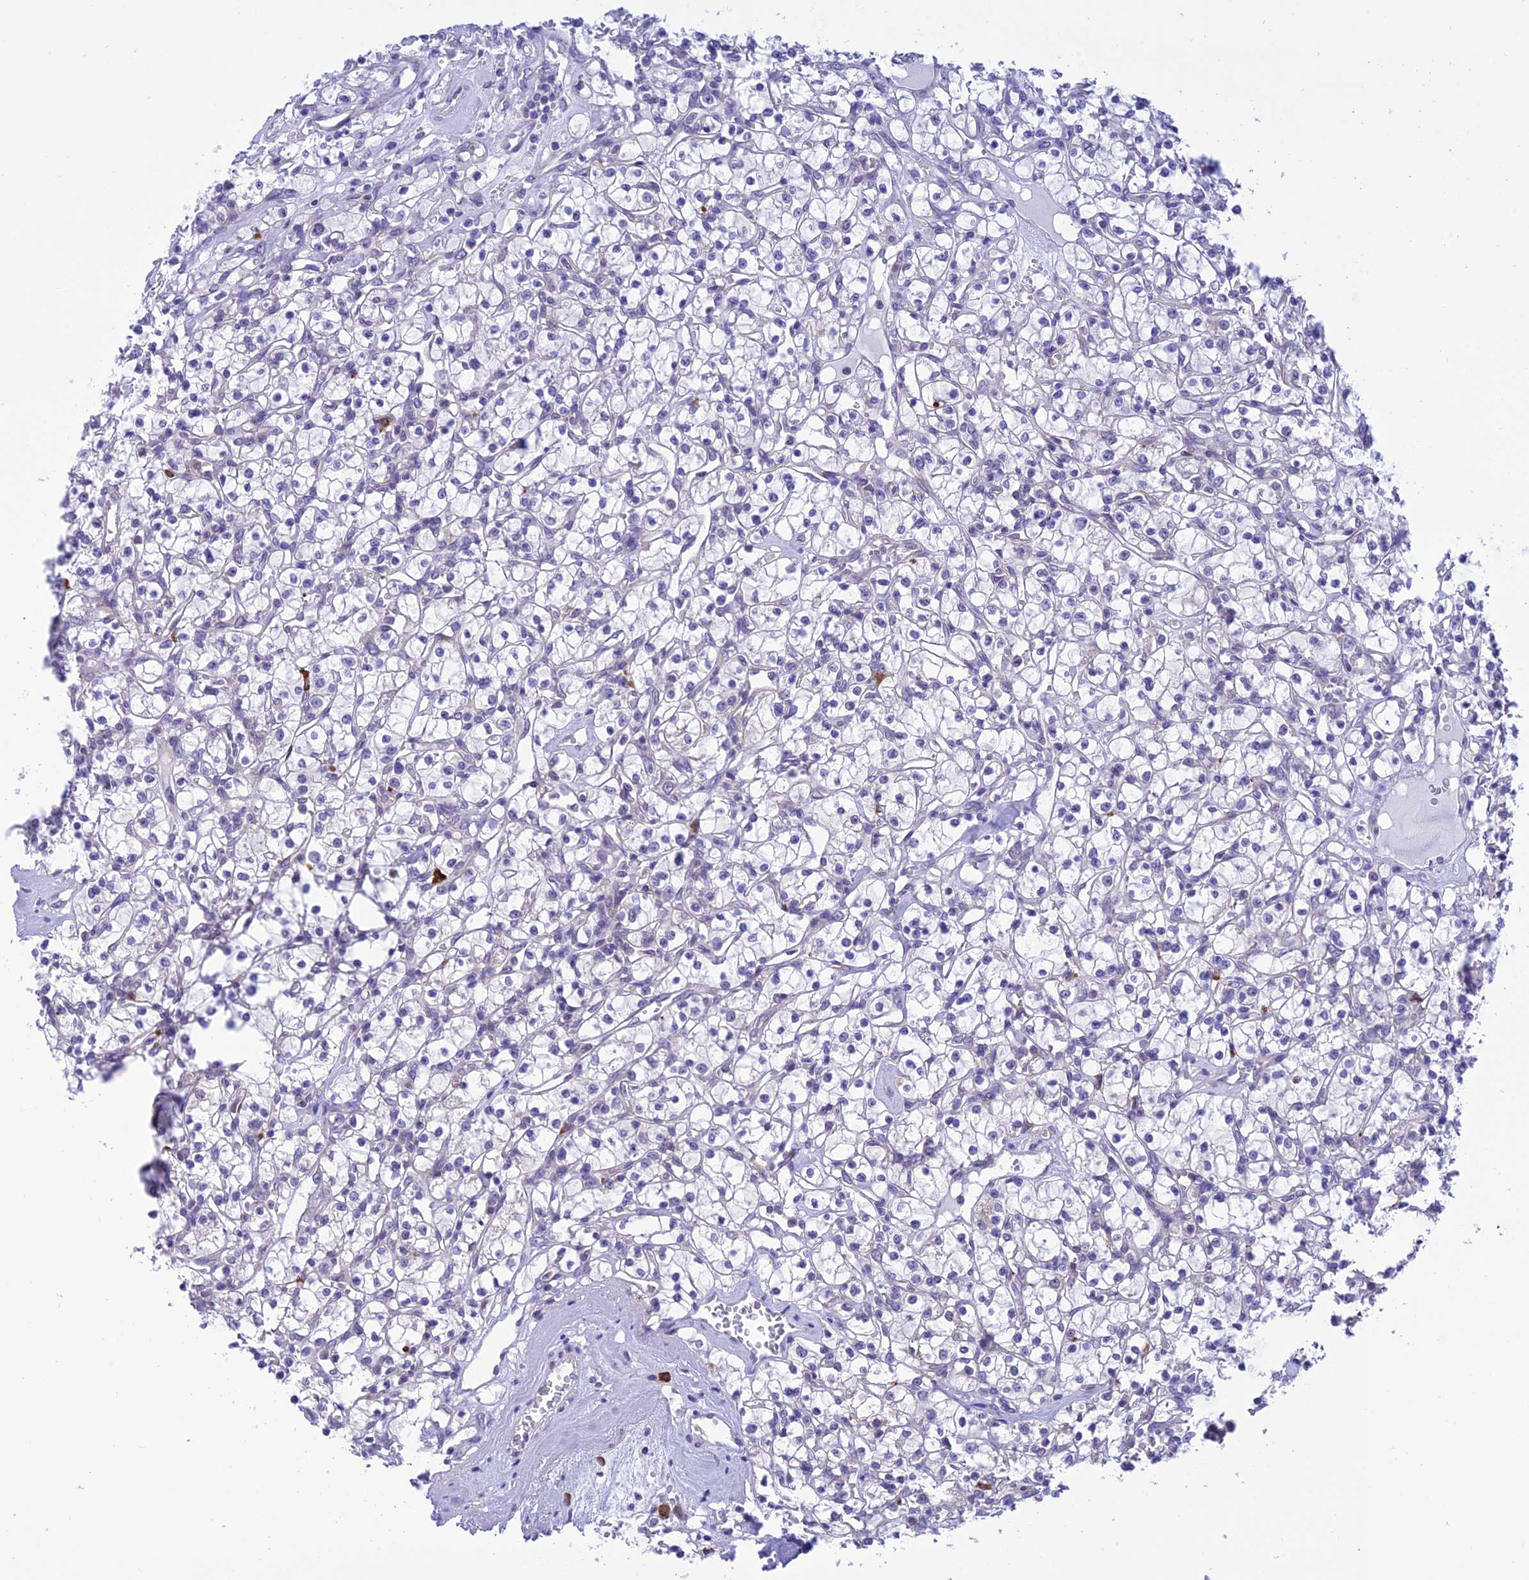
{"staining": {"intensity": "negative", "quantity": "none", "location": "none"}, "tissue": "renal cancer", "cell_type": "Tumor cells", "image_type": "cancer", "snomed": [{"axis": "morphology", "description": "Adenocarcinoma, NOS"}, {"axis": "topography", "description": "Kidney"}], "caption": "This is an IHC histopathology image of human renal adenocarcinoma. There is no staining in tumor cells.", "gene": "RNF126", "patient": {"sex": "female", "age": 59}}